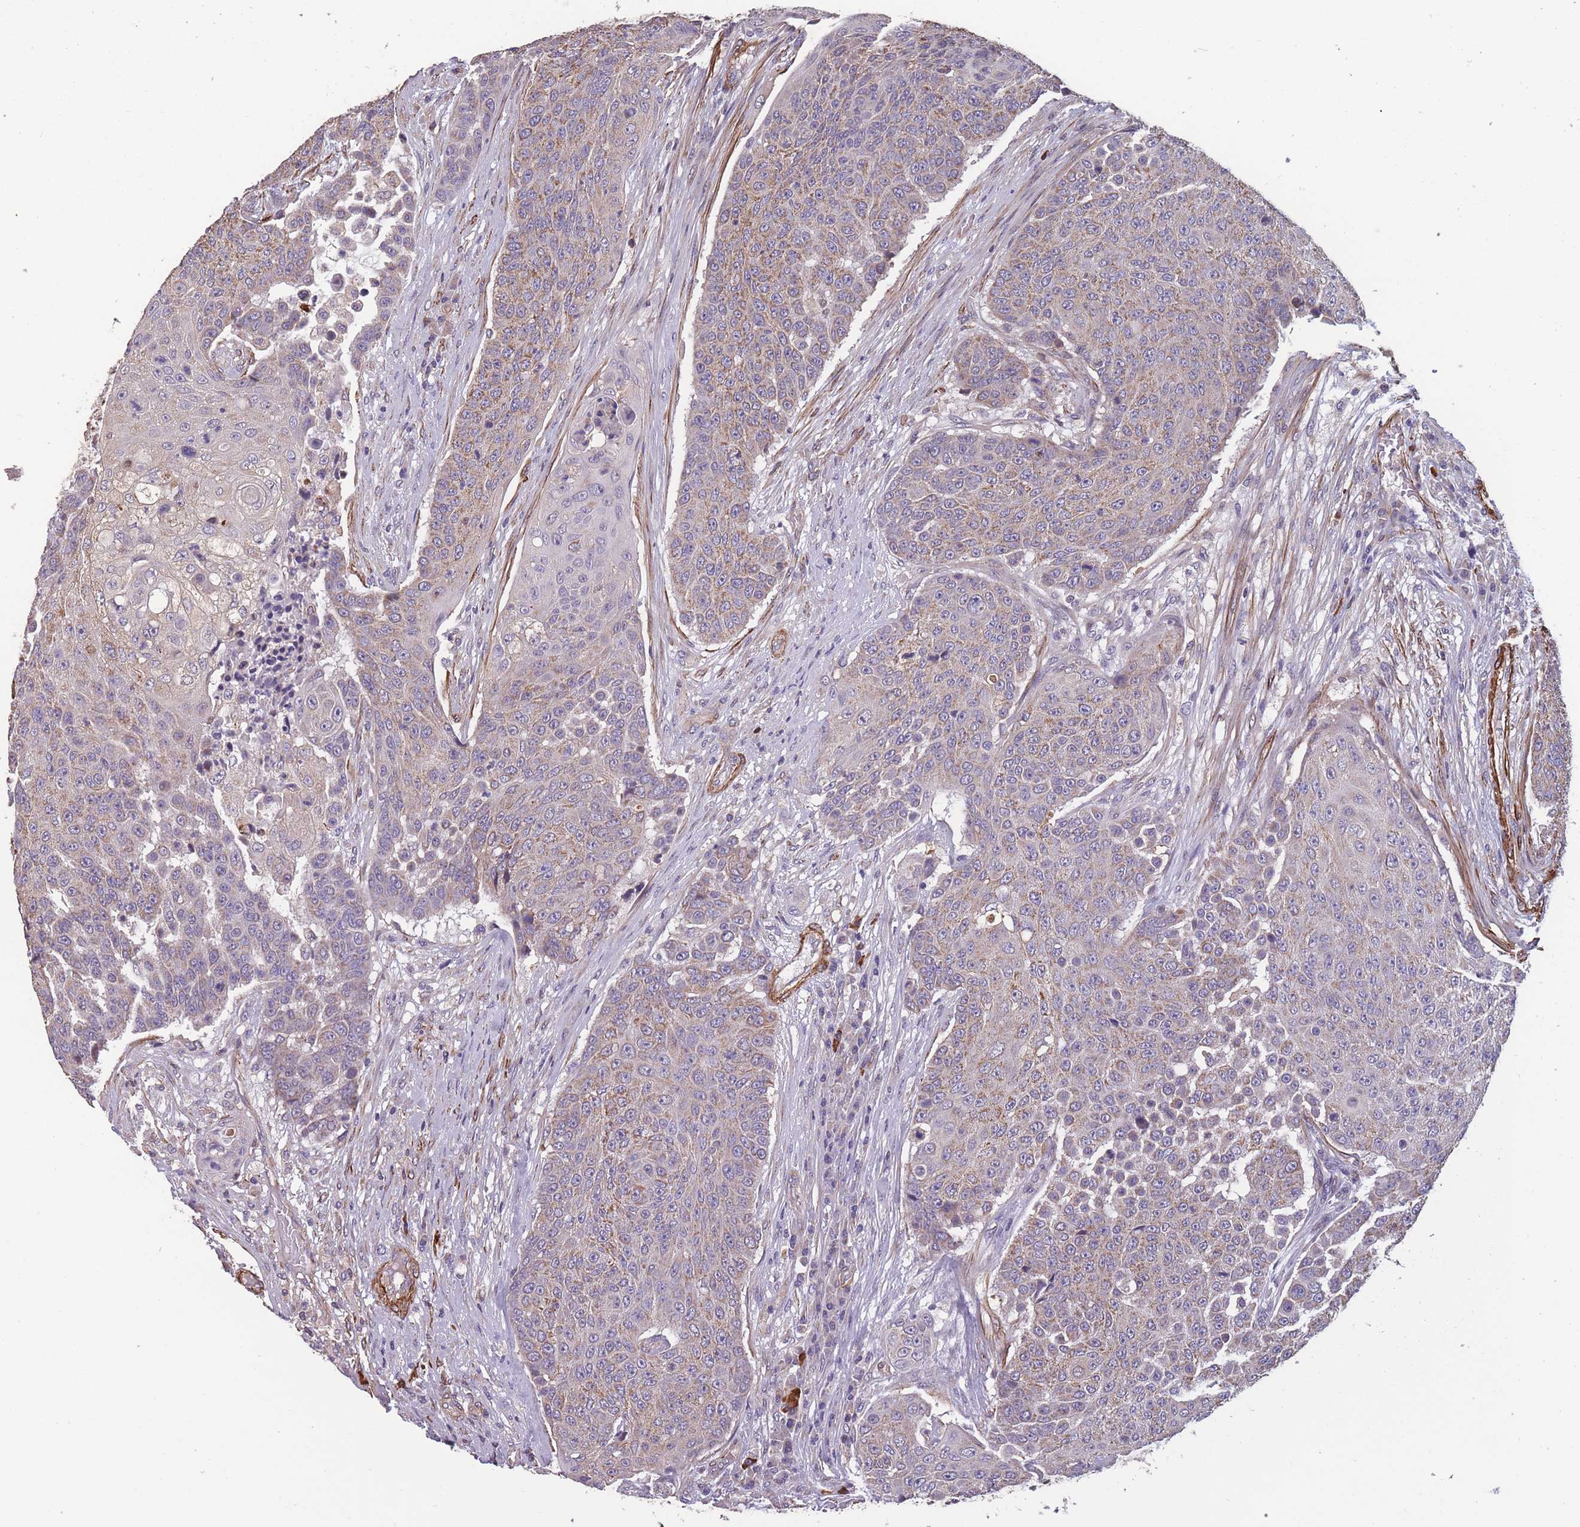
{"staining": {"intensity": "moderate", "quantity": "25%-75%", "location": "cytoplasmic/membranous"}, "tissue": "urothelial cancer", "cell_type": "Tumor cells", "image_type": "cancer", "snomed": [{"axis": "morphology", "description": "Urothelial carcinoma, High grade"}, {"axis": "topography", "description": "Urinary bladder"}], "caption": "Immunohistochemistry (IHC) of human high-grade urothelial carcinoma demonstrates medium levels of moderate cytoplasmic/membranous positivity in about 25%-75% of tumor cells.", "gene": "TOMM40L", "patient": {"sex": "female", "age": 63}}